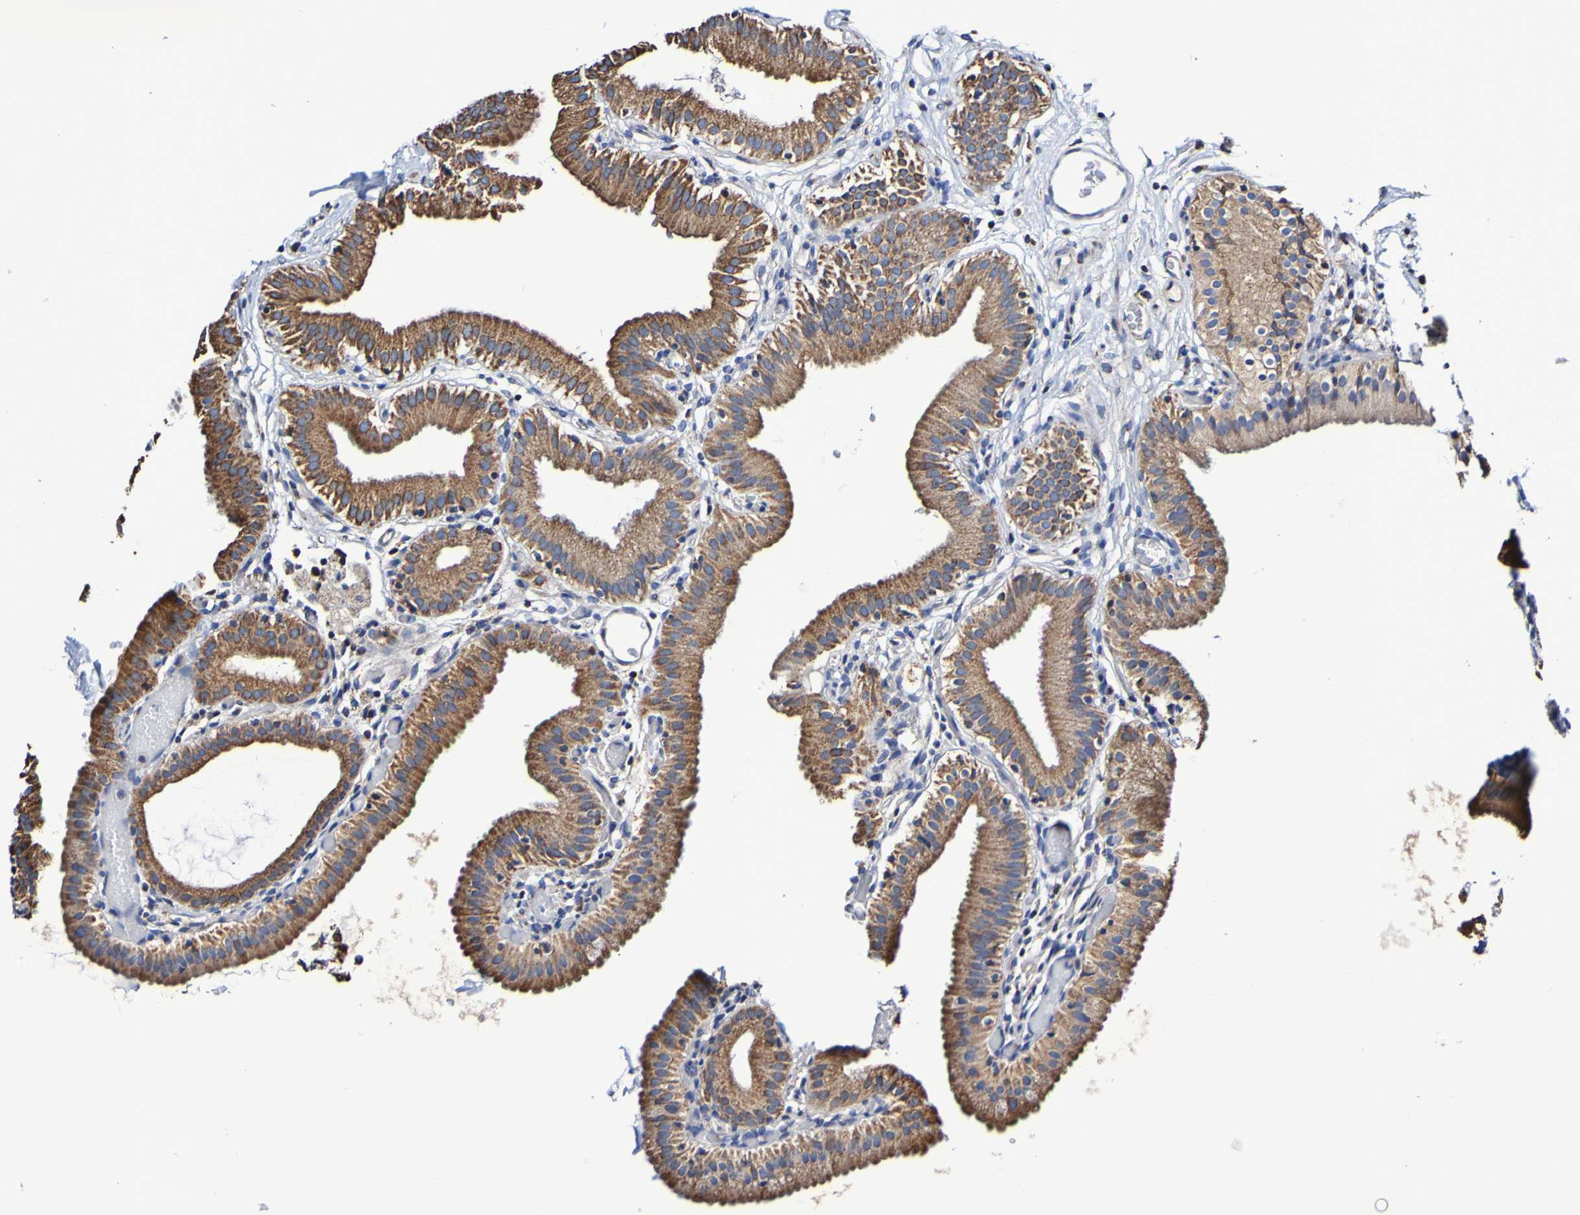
{"staining": {"intensity": "strong", "quantity": ">75%", "location": "cytoplasmic/membranous"}, "tissue": "gallbladder", "cell_type": "Glandular cells", "image_type": "normal", "snomed": [{"axis": "morphology", "description": "Normal tissue, NOS"}, {"axis": "topography", "description": "Gallbladder"}], "caption": "A micrograph of gallbladder stained for a protein reveals strong cytoplasmic/membranous brown staining in glandular cells. (DAB = brown stain, brightfield microscopy at high magnification).", "gene": "IL18R1", "patient": {"sex": "male", "age": 54}}